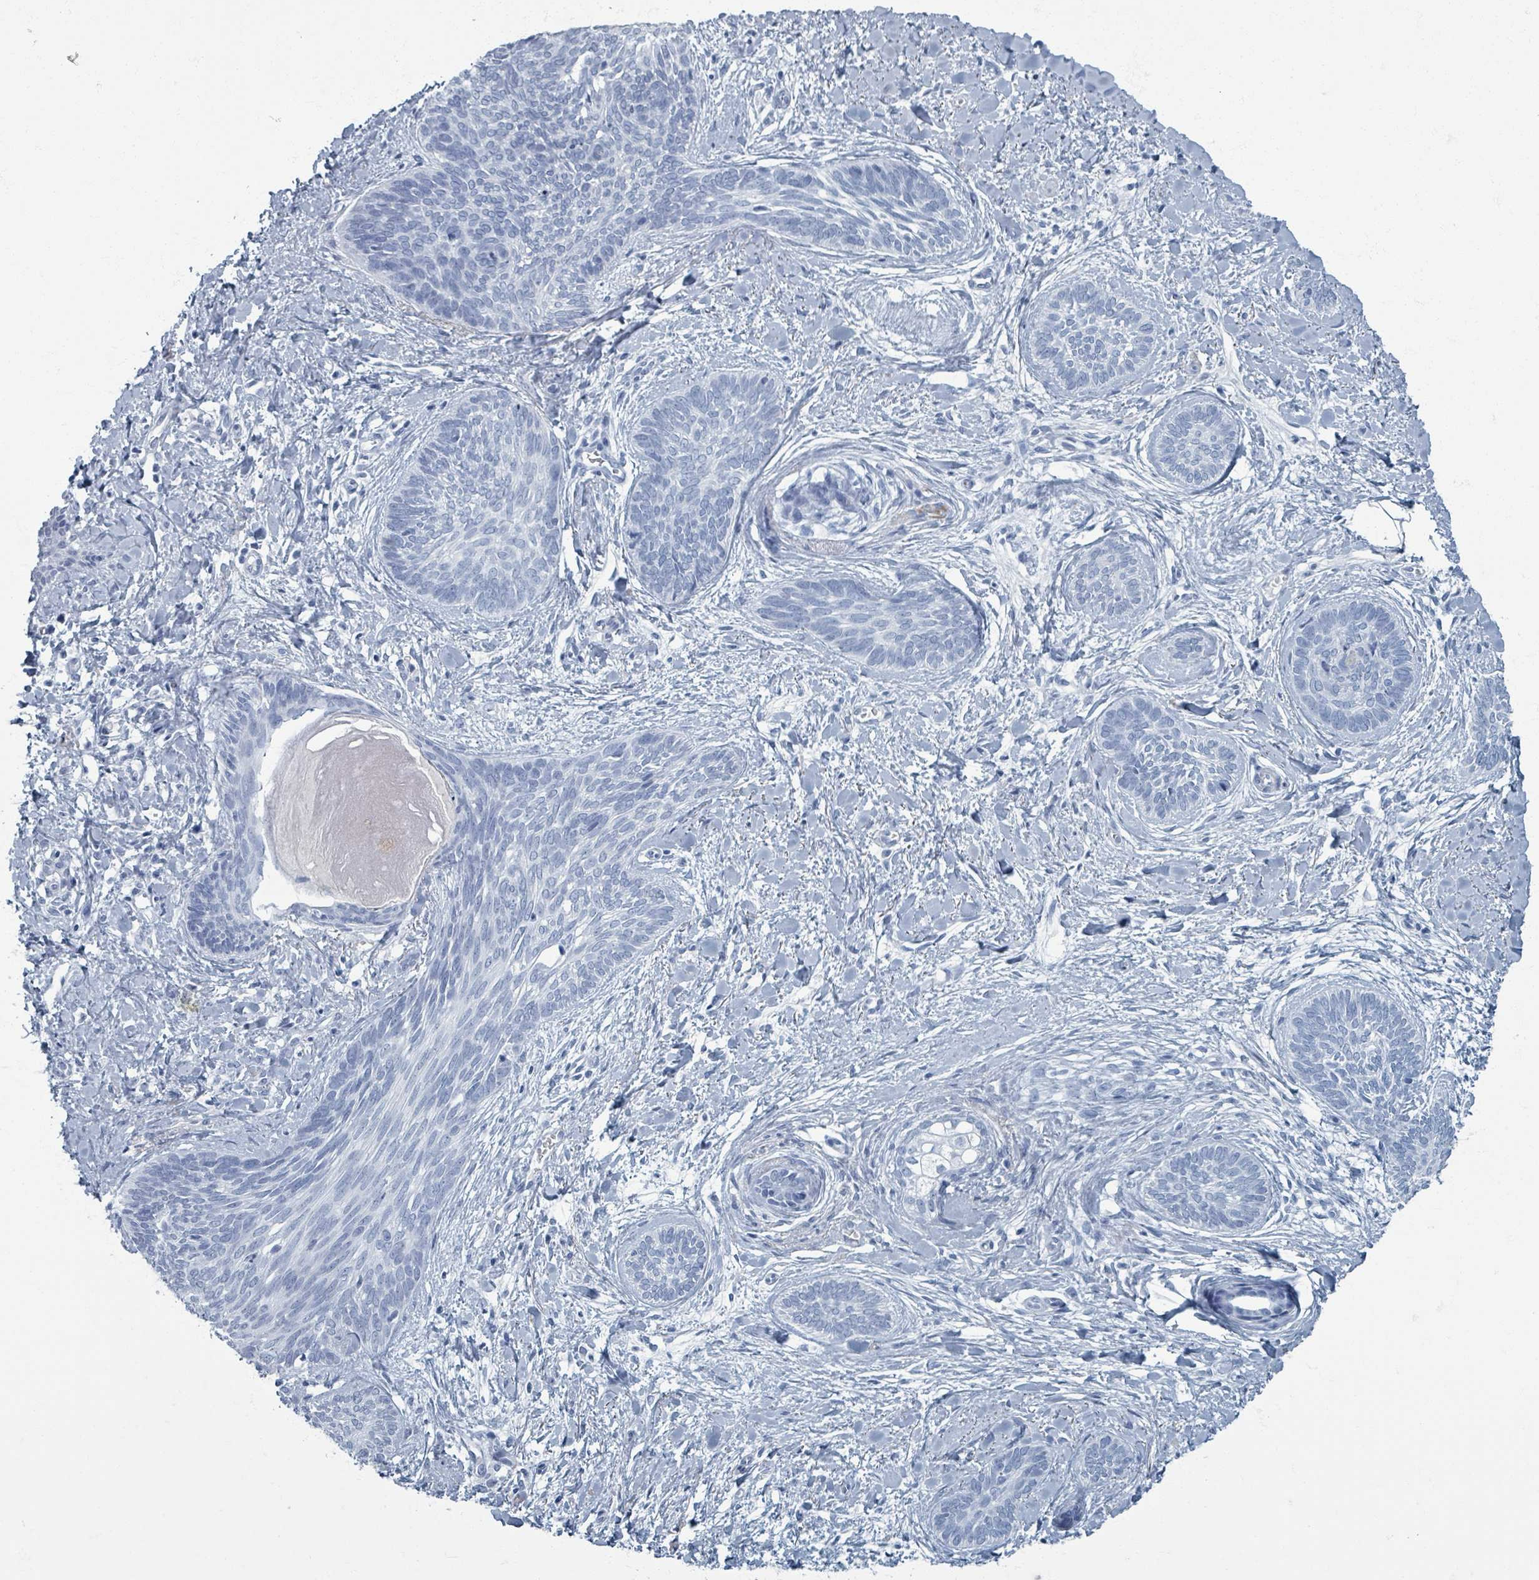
{"staining": {"intensity": "negative", "quantity": "none", "location": "none"}, "tissue": "skin cancer", "cell_type": "Tumor cells", "image_type": "cancer", "snomed": [{"axis": "morphology", "description": "Basal cell carcinoma"}, {"axis": "topography", "description": "Skin"}], "caption": "A micrograph of skin cancer (basal cell carcinoma) stained for a protein displays no brown staining in tumor cells. The staining is performed using DAB brown chromogen with nuclei counter-stained in using hematoxylin.", "gene": "TAS2R1", "patient": {"sex": "female", "age": 81}}